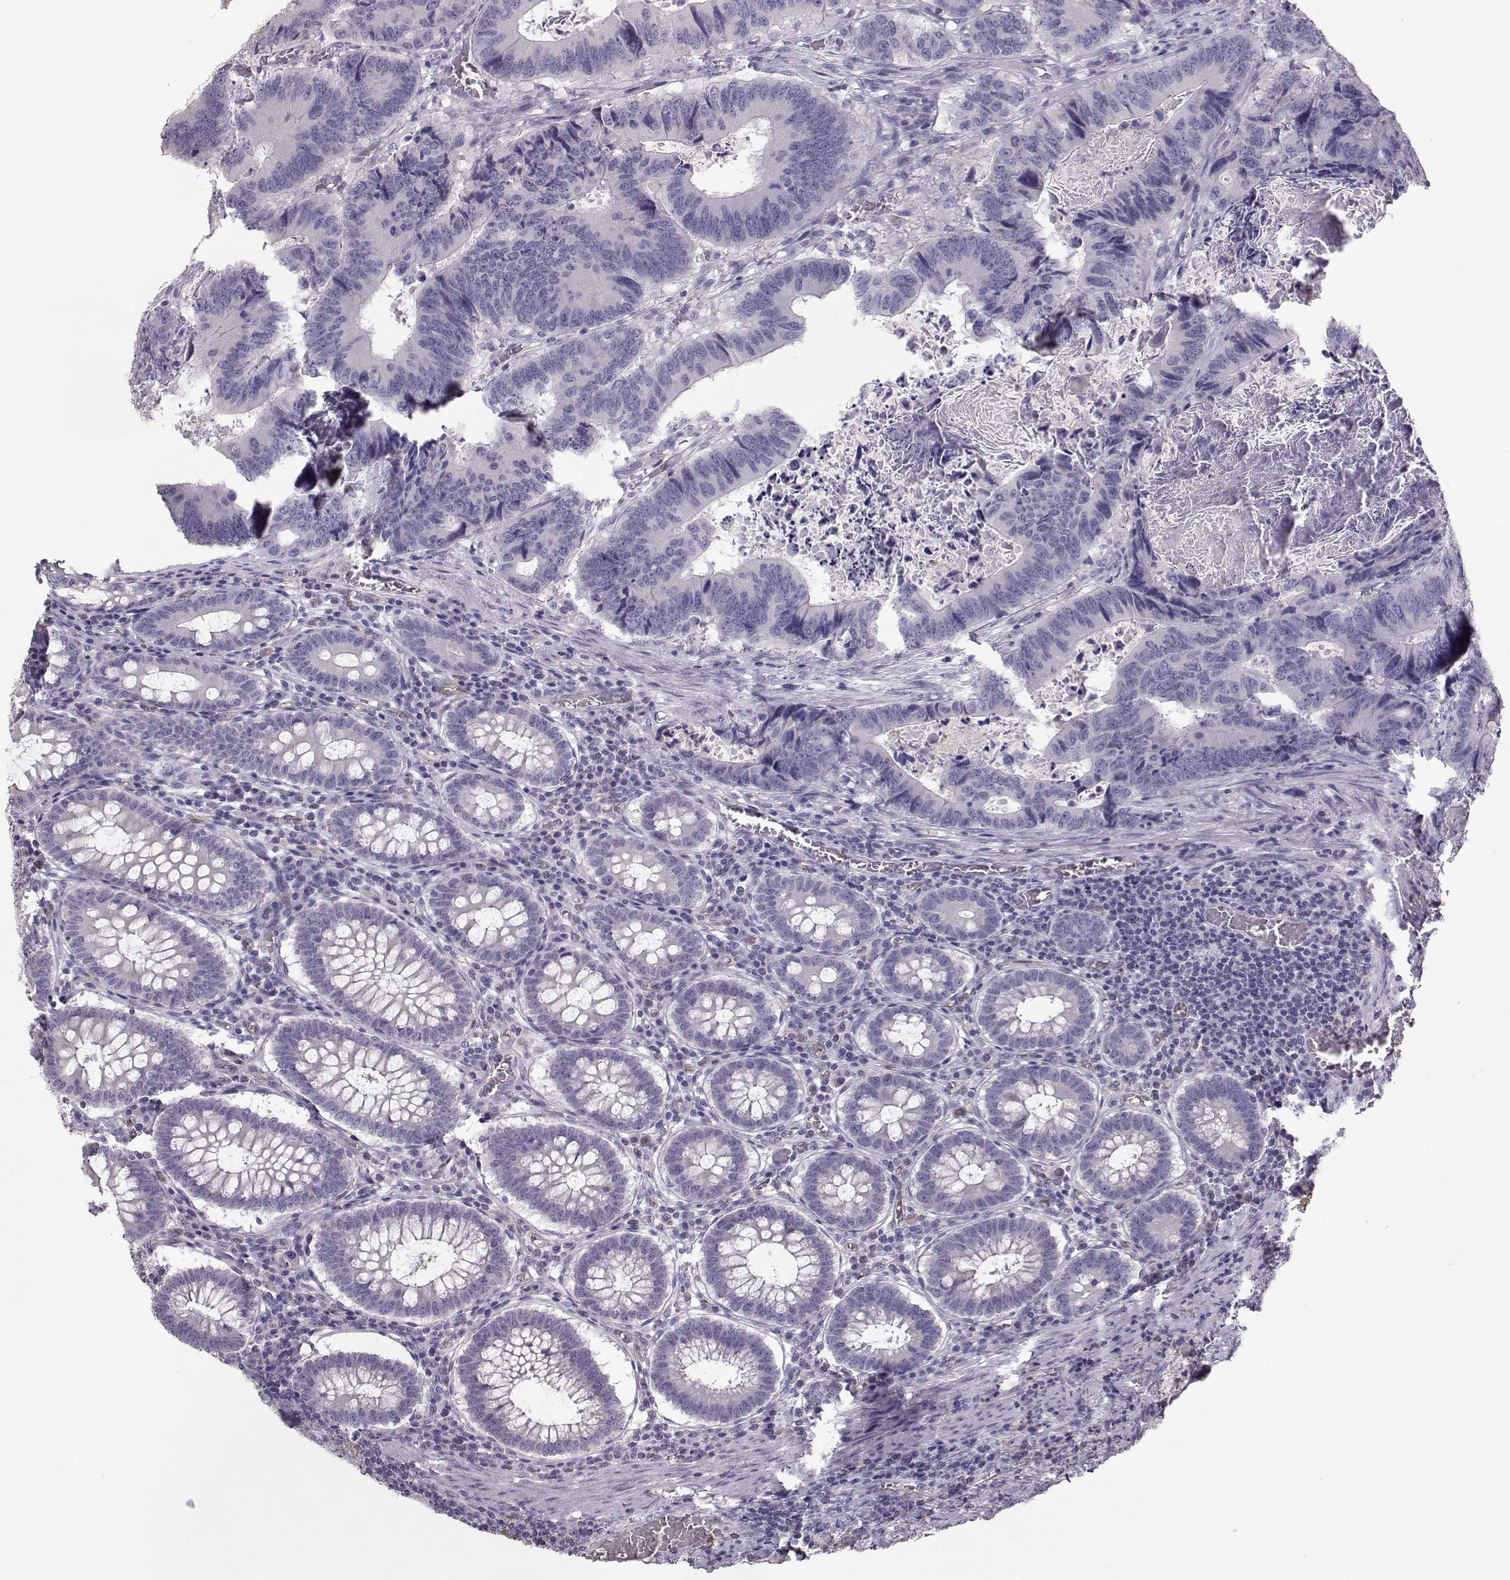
{"staining": {"intensity": "negative", "quantity": "none", "location": "none"}, "tissue": "colorectal cancer", "cell_type": "Tumor cells", "image_type": "cancer", "snomed": [{"axis": "morphology", "description": "Adenocarcinoma, NOS"}, {"axis": "topography", "description": "Colon"}], "caption": "Adenocarcinoma (colorectal) was stained to show a protein in brown. There is no significant expression in tumor cells. (Stains: DAB IHC with hematoxylin counter stain, Microscopy: brightfield microscopy at high magnification).", "gene": "POU1F1", "patient": {"sex": "female", "age": 82}}